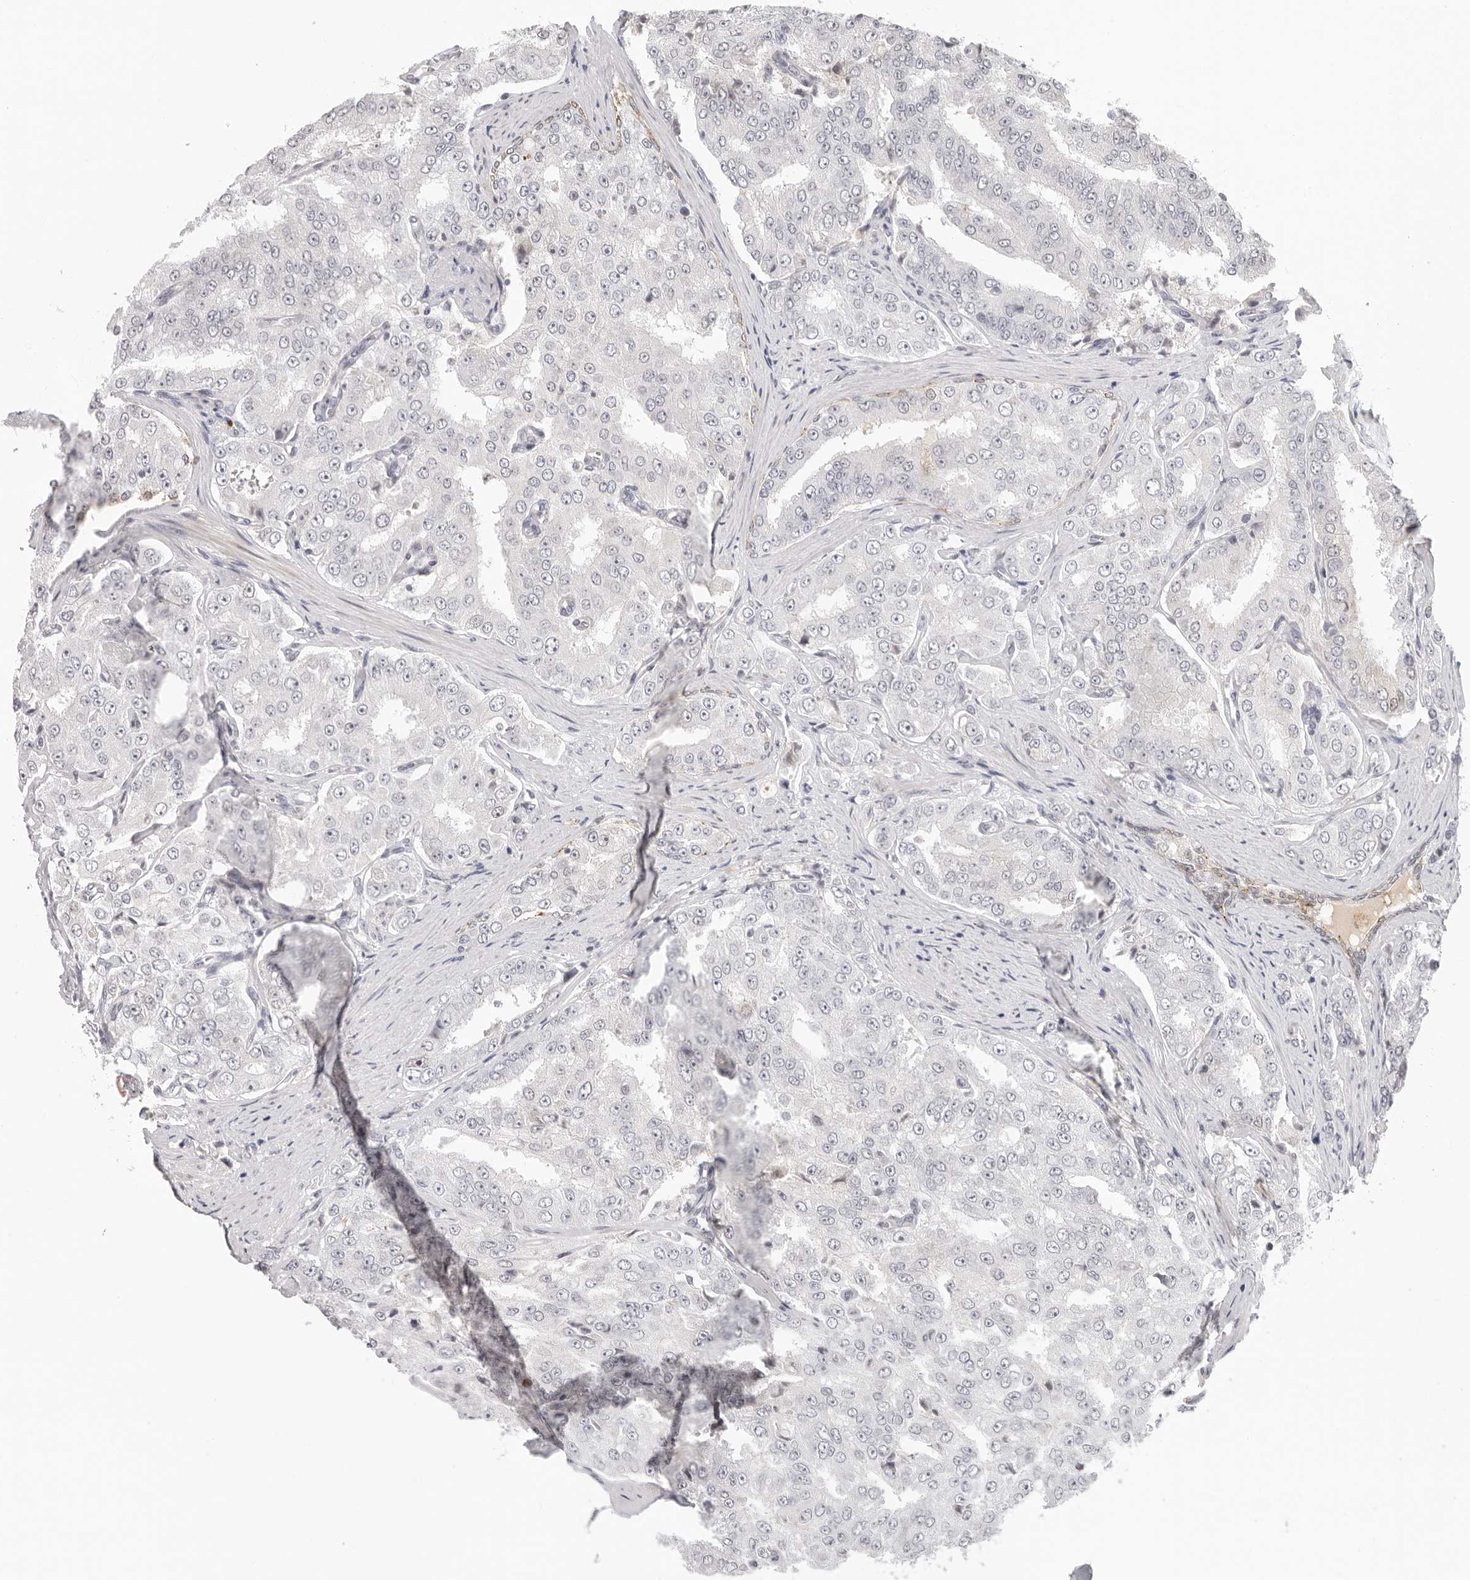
{"staining": {"intensity": "negative", "quantity": "none", "location": "none"}, "tissue": "prostate cancer", "cell_type": "Tumor cells", "image_type": "cancer", "snomed": [{"axis": "morphology", "description": "Adenocarcinoma, High grade"}, {"axis": "topography", "description": "Prostate"}], "caption": "Immunohistochemical staining of adenocarcinoma (high-grade) (prostate) shows no significant expression in tumor cells.", "gene": "STRADB", "patient": {"sex": "male", "age": 58}}